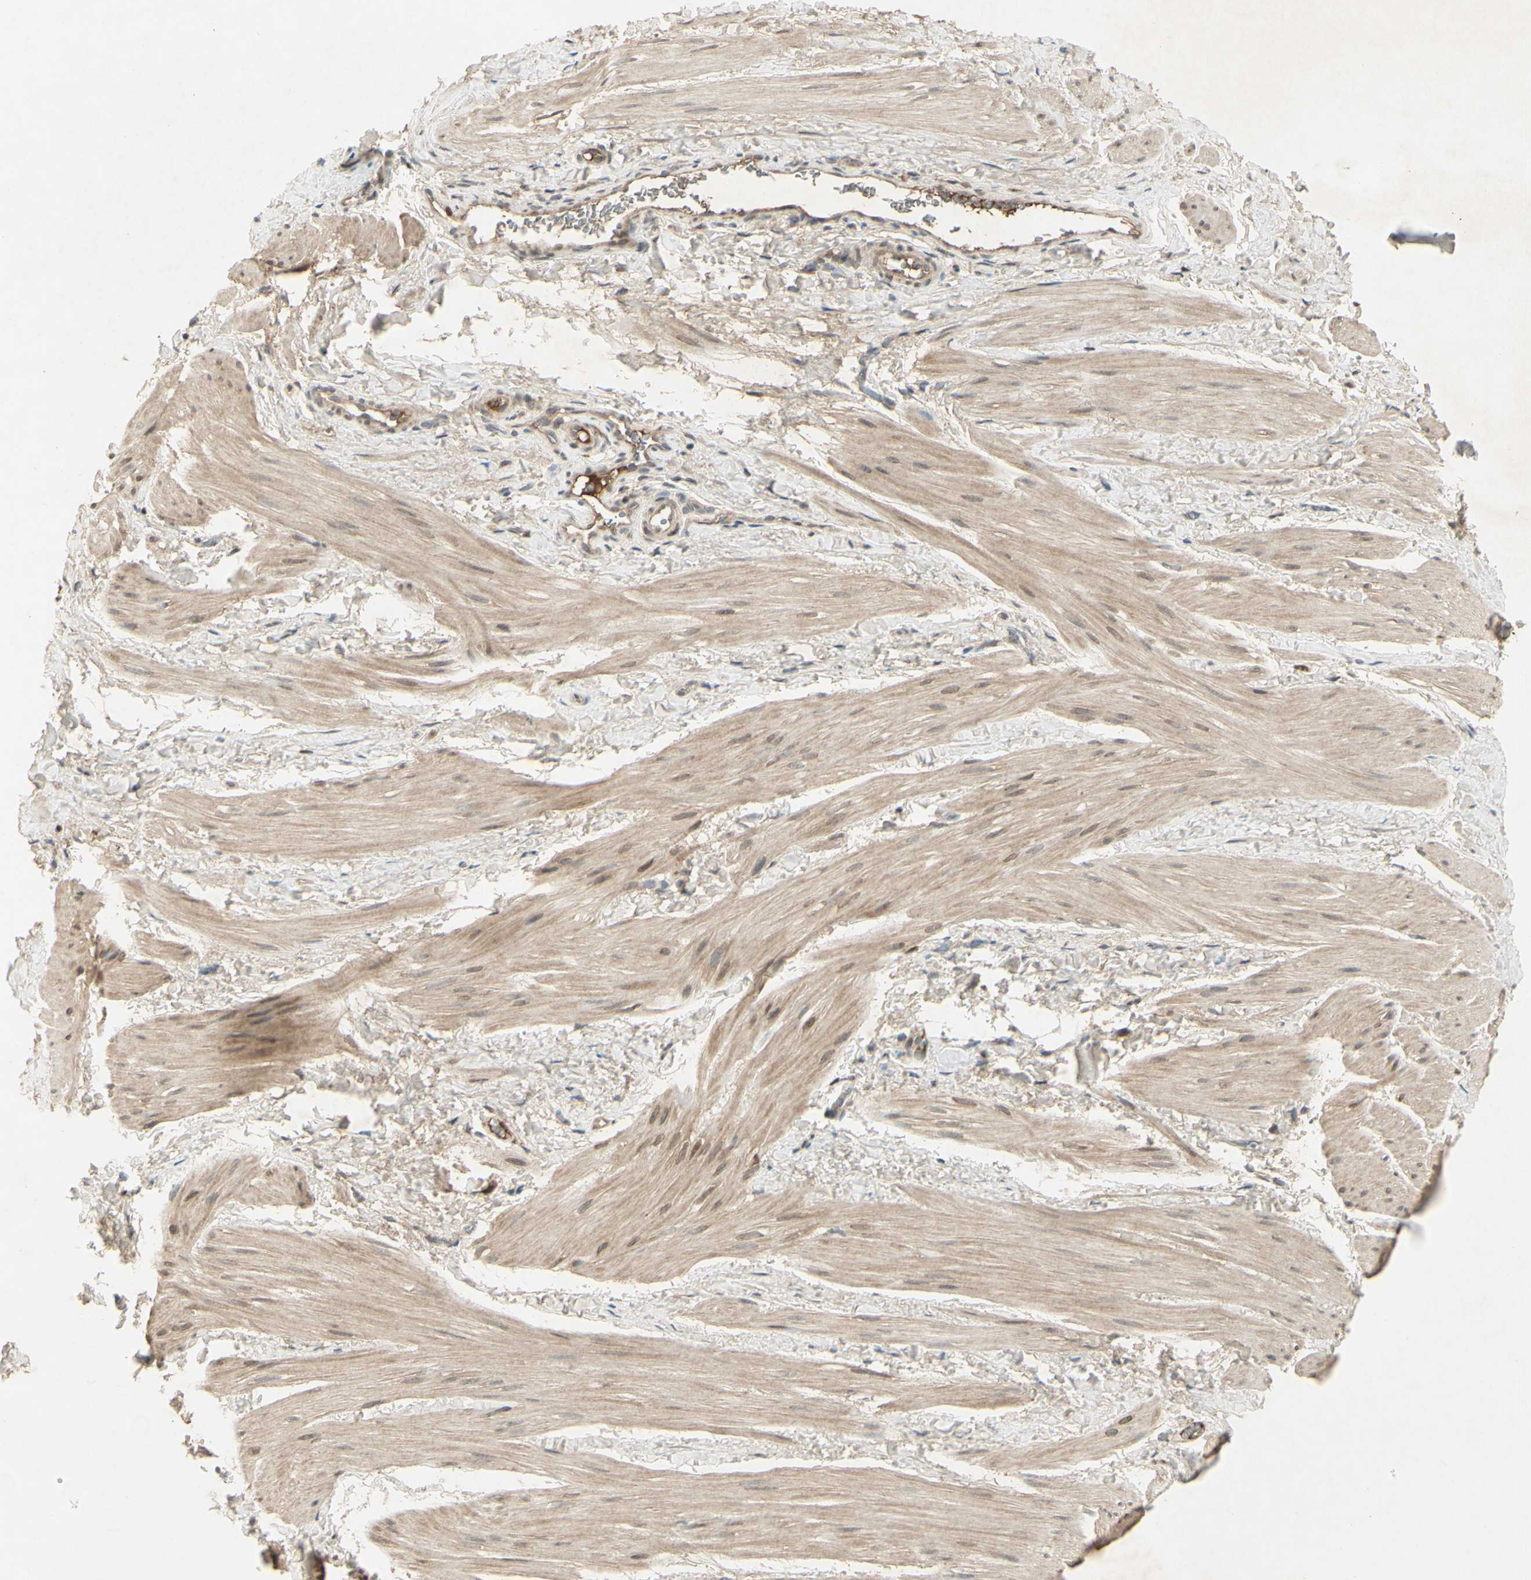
{"staining": {"intensity": "weak", "quantity": ">75%", "location": "cytoplasmic/membranous"}, "tissue": "smooth muscle", "cell_type": "Smooth muscle cells", "image_type": "normal", "snomed": [{"axis": "morphology", "description": "Normal tissue, NOS"}, {"axis": "topography", "description": "Smooth muscle"}], "caption": "A brown stain highlights weak cytoplasmic/membranous staining of a protein in smooth muscle cells of normal smooth muscle.", "gene": "RAD18", "patient": {"sex": "male", "age": 16}}